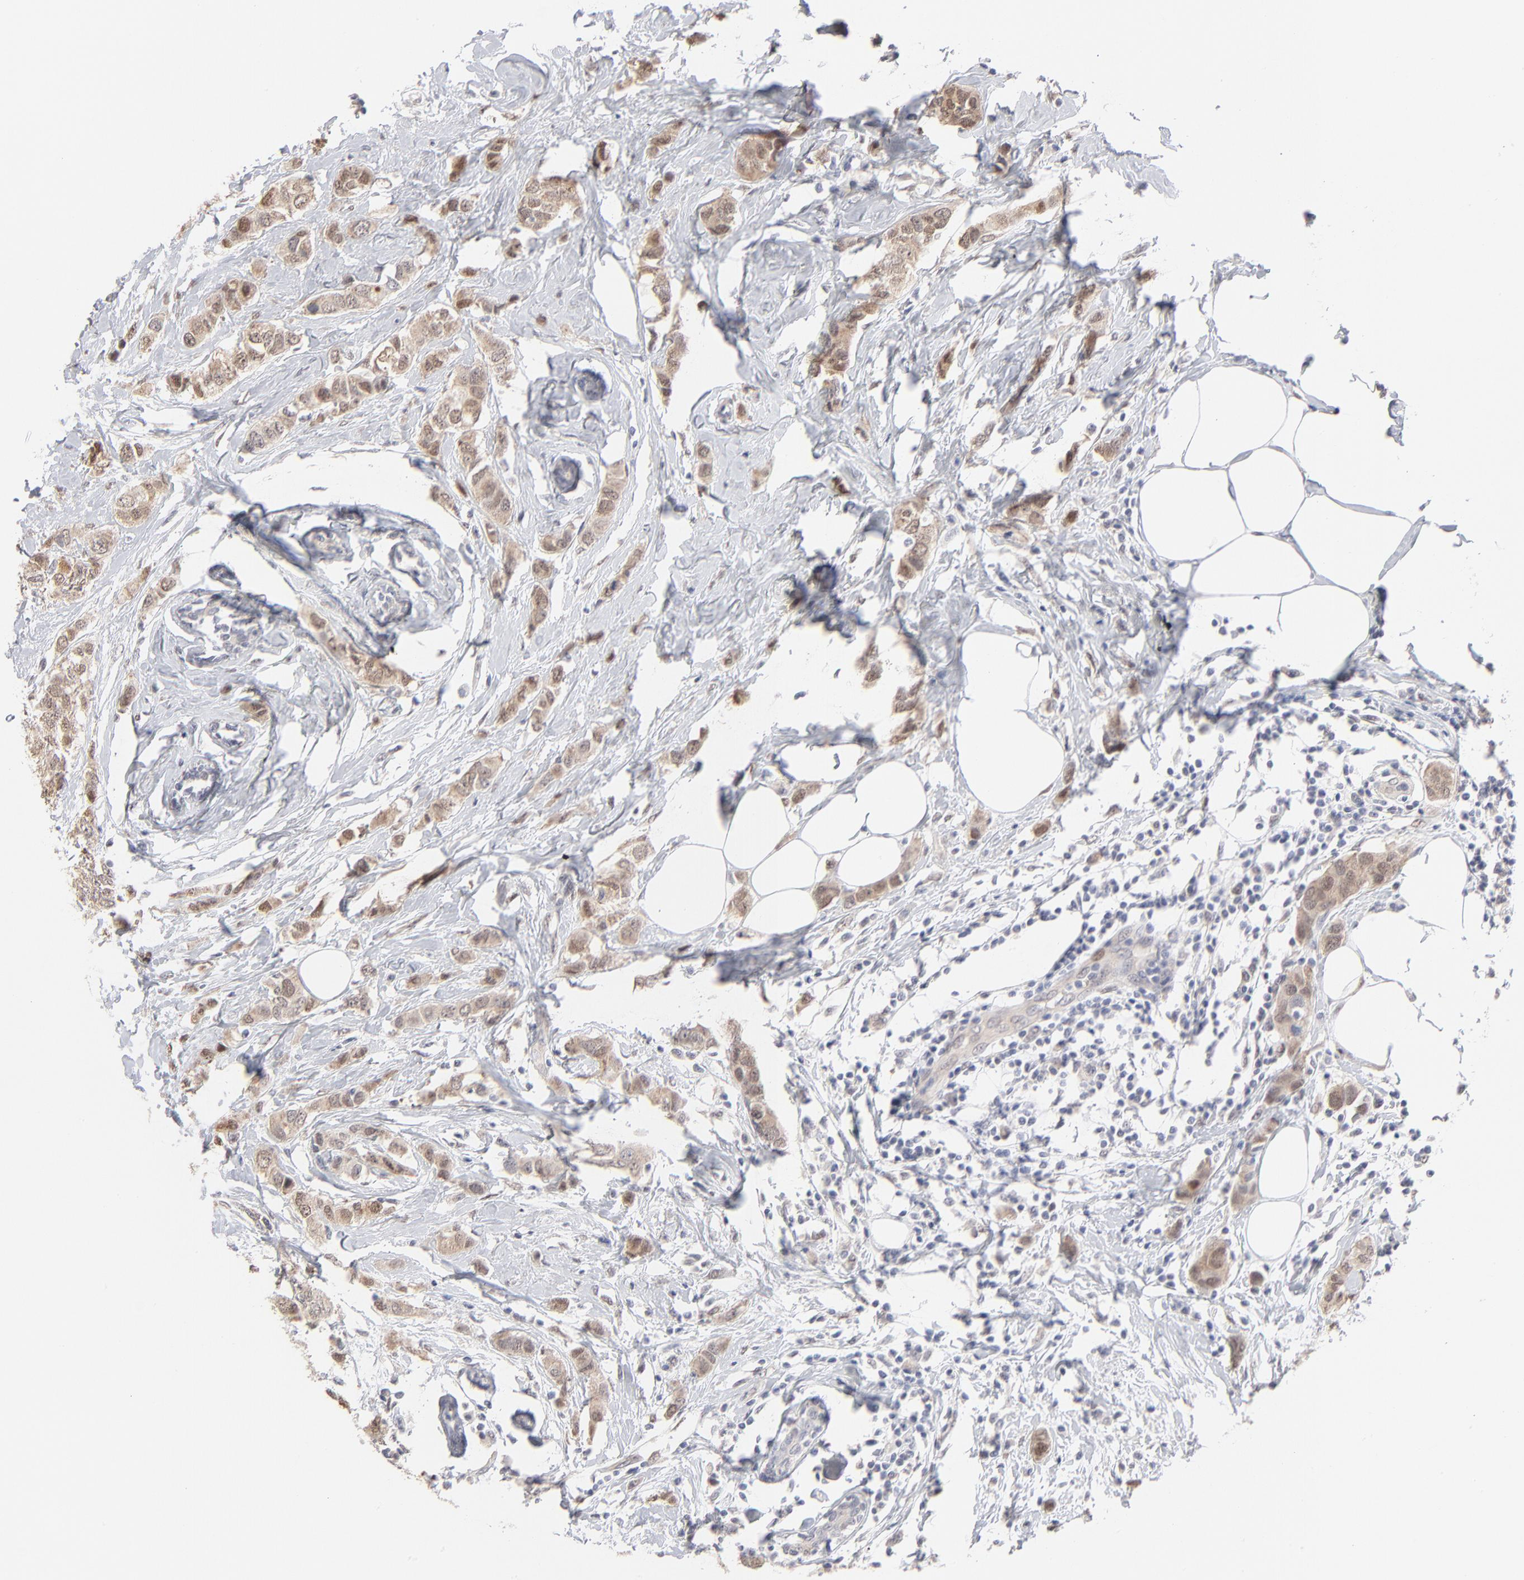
{"staining": {"intensity": "moderate", "quantity": ">75%", "location": "cytoplasmic/membranous,nuclear"}, "tissue": "breast cancer", "cell_type": "Tumor cells", "image_type": "cancer", "snomed": [{"axis": "morphology", "description": "Normal tissue, NOS"}, {"axis": "morphology", "description": "Duct carcinoma"}, {"axis": "topography", "description": "Breast"}], "caption": "Moderate cytoplasmic/membranous and nuclear positivity is present in approximately >75% of tumor cells in breast cancer (intraductal carcinoma). (DAB = brown stain, brightfield microscopy at high magnification).", "gene": "RBM3", "patient": {"sex": "female", "age": 50}}